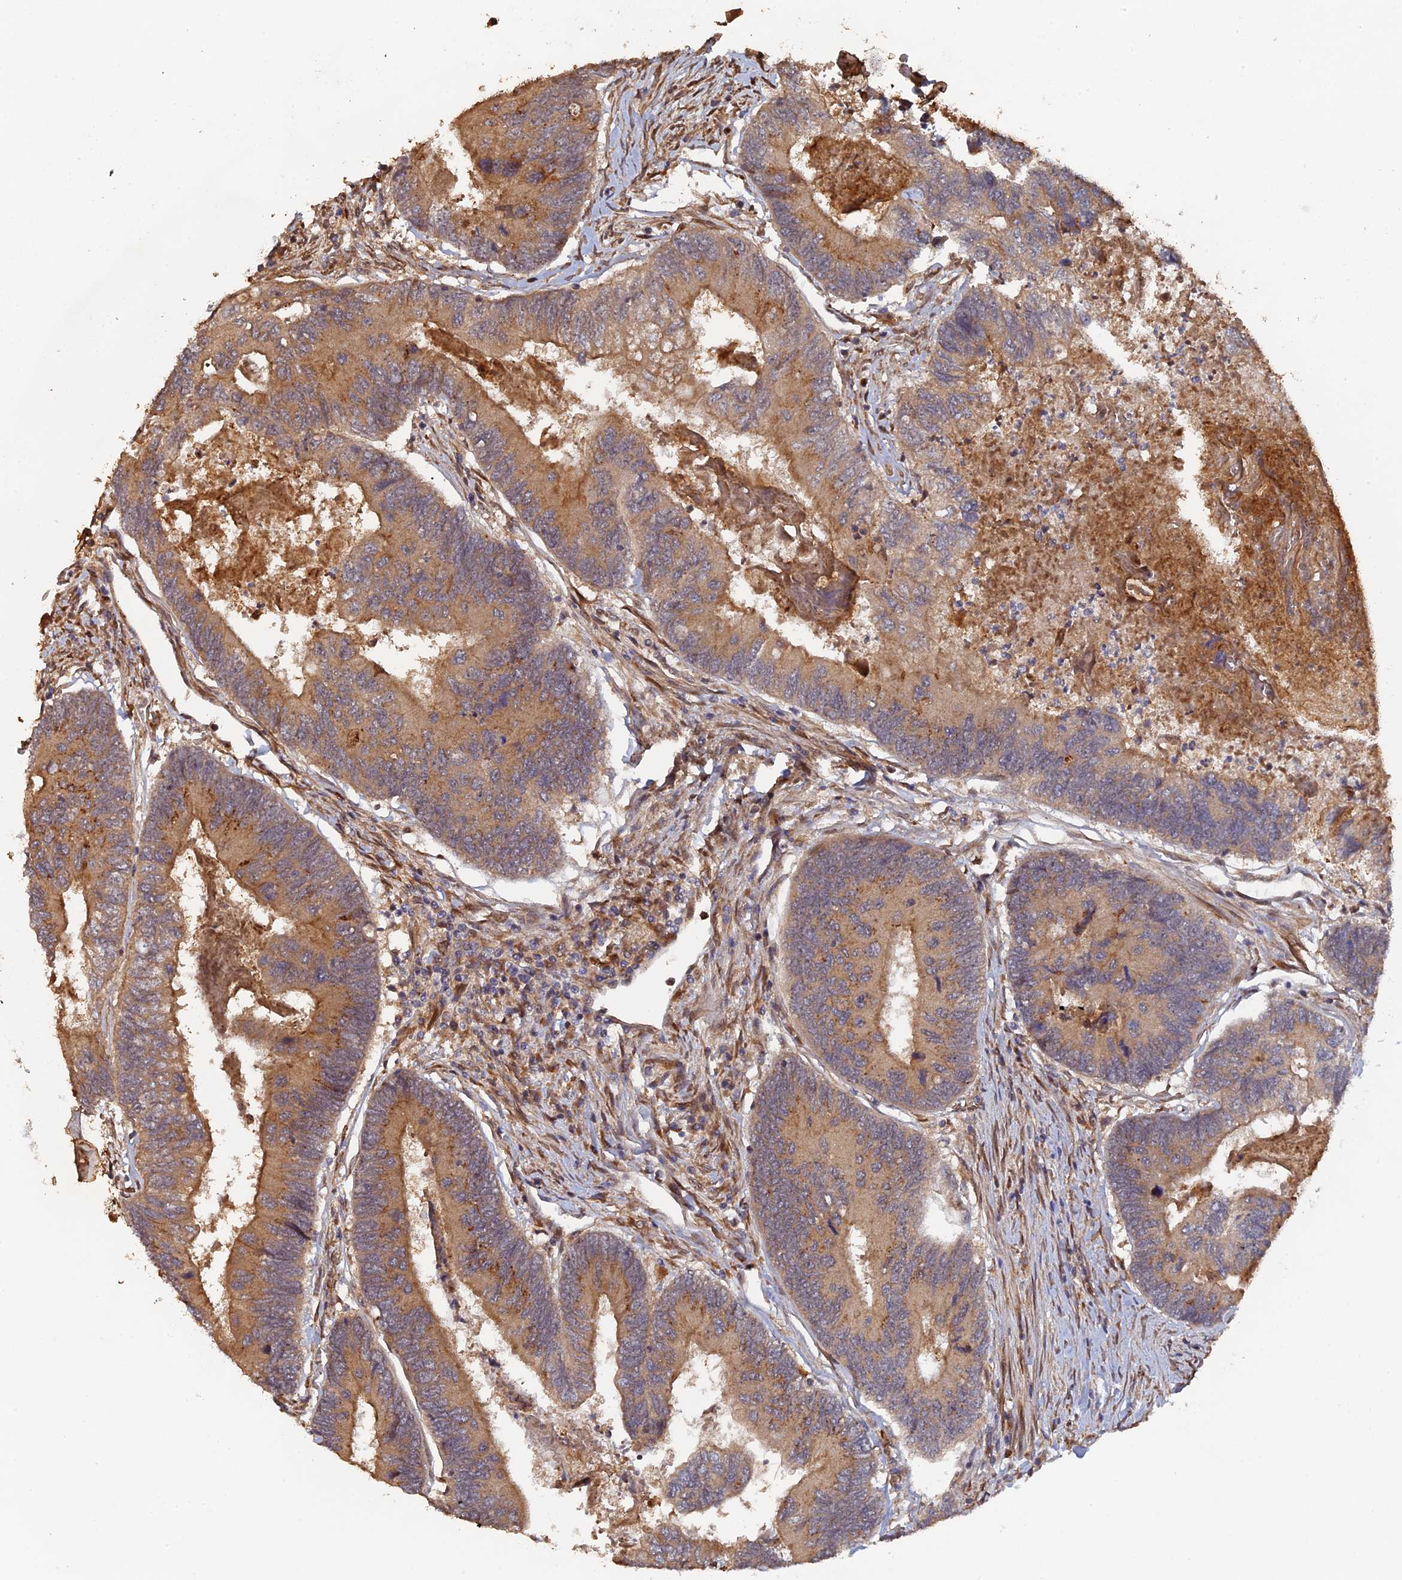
{"staining": {"intensity": "moderate", "quantity": ">75%", "location": "cytoplasmic/membranous"}, "tissue": "colorectal cancer", "cell_type": "Tumor cells", "image_type": "cancer", "snomed": [{"axis": "morphology", "description": "Adenocarcinoma, NOS"}, {"axis": "topography", "description": "Colon"}], "caption": "The immunohistochemical stain shows moderate cytoplasmic/membranous positivity in tumor cells of colorectal cancer tissue.", "gene": "VPS37C", "patient": {"sex": "female", "age": 67}}